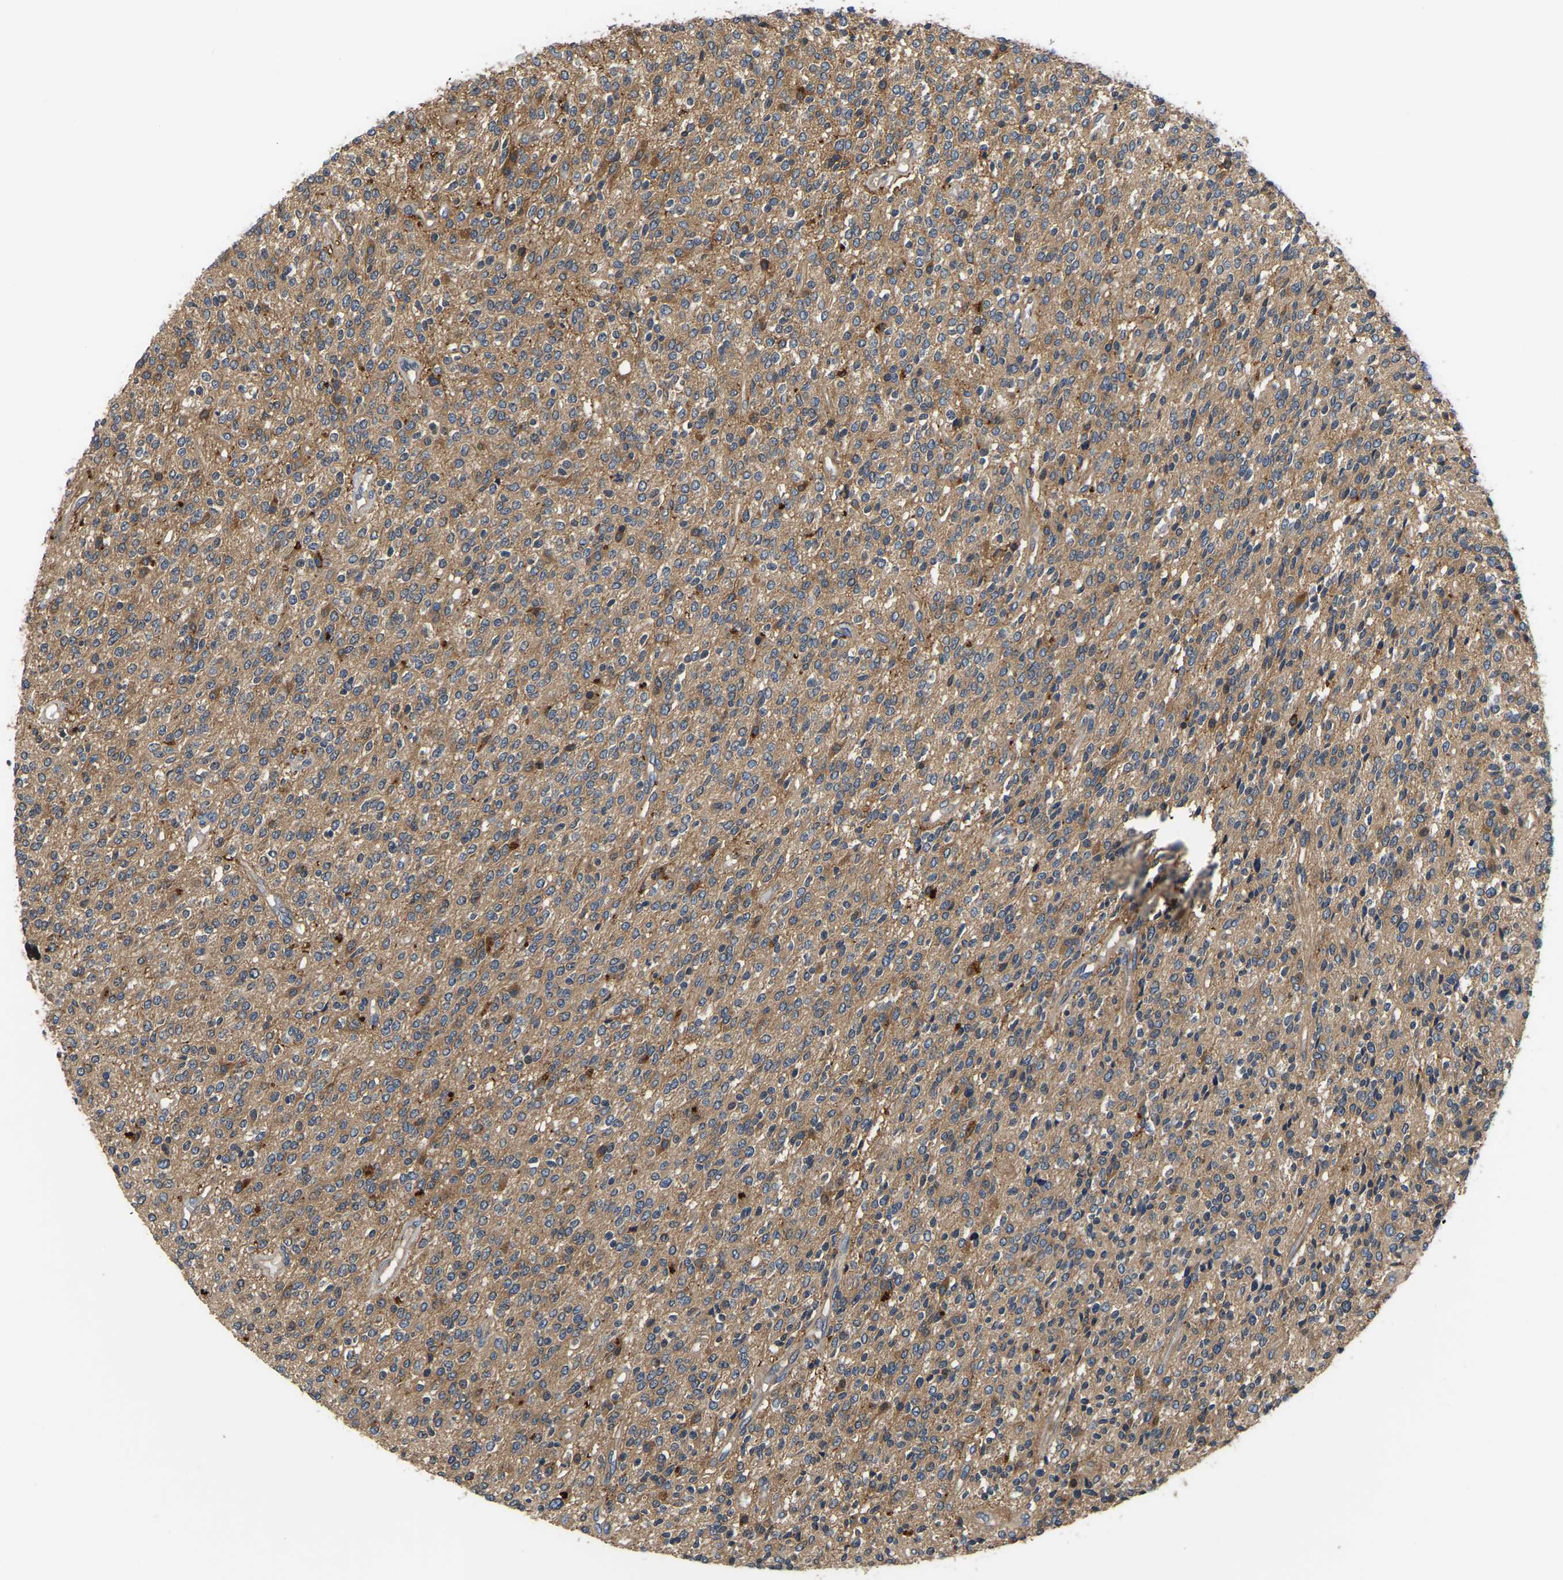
{"staining": {"intensity": "moderate", "quantity": ">75%", "location": "cytoplasmic/membranous"}, "tissue": "glioma", "cell_type": "Tumor cells", "image_type": "cancer", "snomed": [{"axis": "morphology", "description": "Glioma, malignant, High grade"}, {"axis": "topography", "description": "Brain"}], "caption": "An image of human malignant glioma (high-grade) stained for a protein shows moderate cytoplasmic/membranous brown staining in tumor cells.", "gene": "GARS1", "patient": {"sex": "male", "age": 34}}